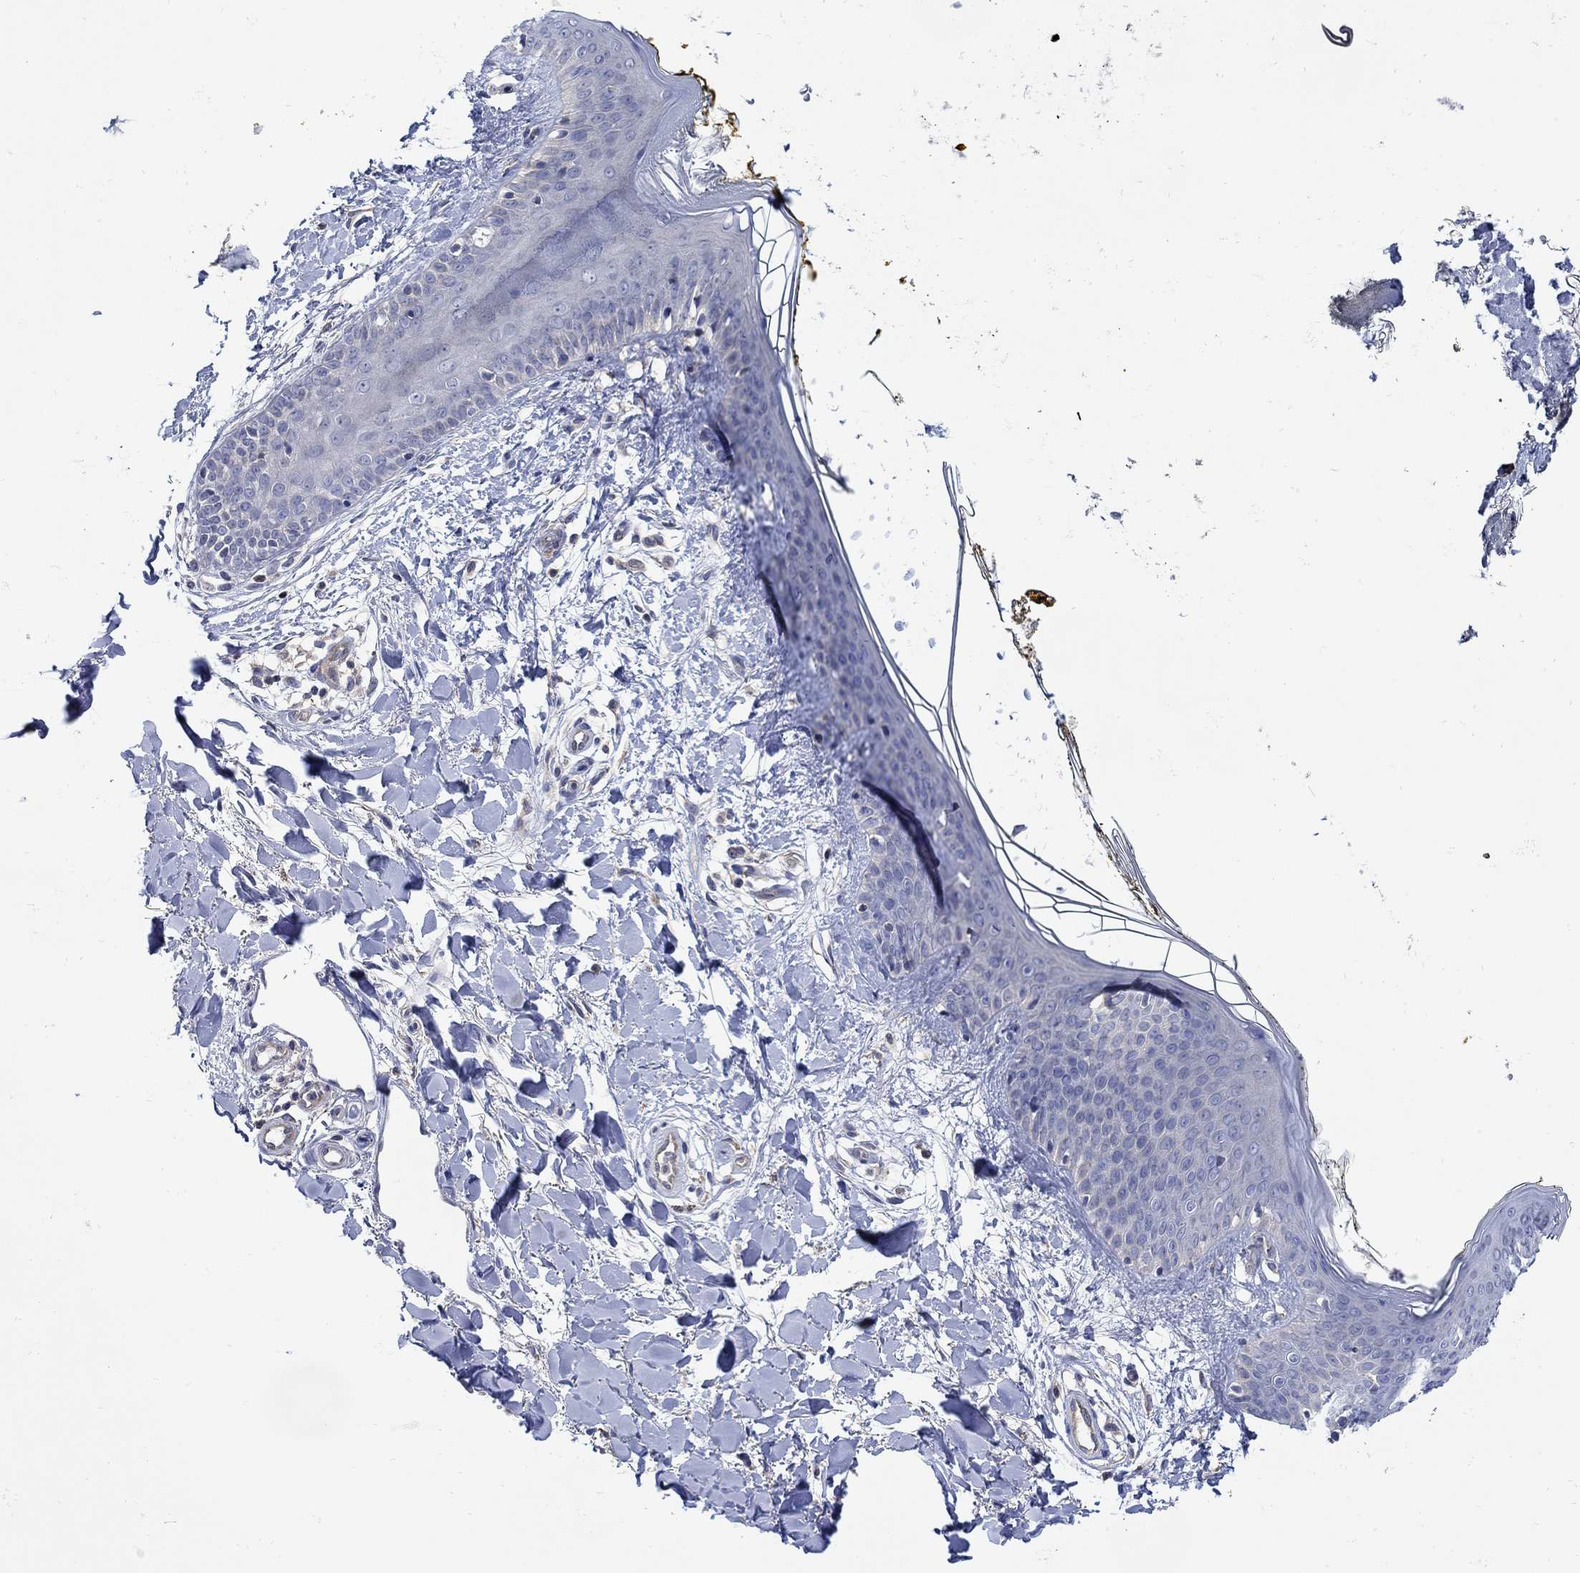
{"staining": {"intensity": "negative", "quantity": "none", "location": "none"}, "tissue": "skin", "cell_type": "Fibroblasts", "image_type": "normal", "snomed": [{"axis": "morphology", "description": "Normal tissue, NOS"}, {"axis": "topography", "description": "Skin"}], "caption": "A histopathology image of skin stained for a protein demonstrates no brown staining in fibroblasts. Brightfield microscopy of immunohistochemistry stained with DAB (3,3'-diaminobenzidine) (brown) and hematoxylin (blue), captured at high magnification.", "gene": "TEKT3", "patient": {"sex": "female", "age": 34}}